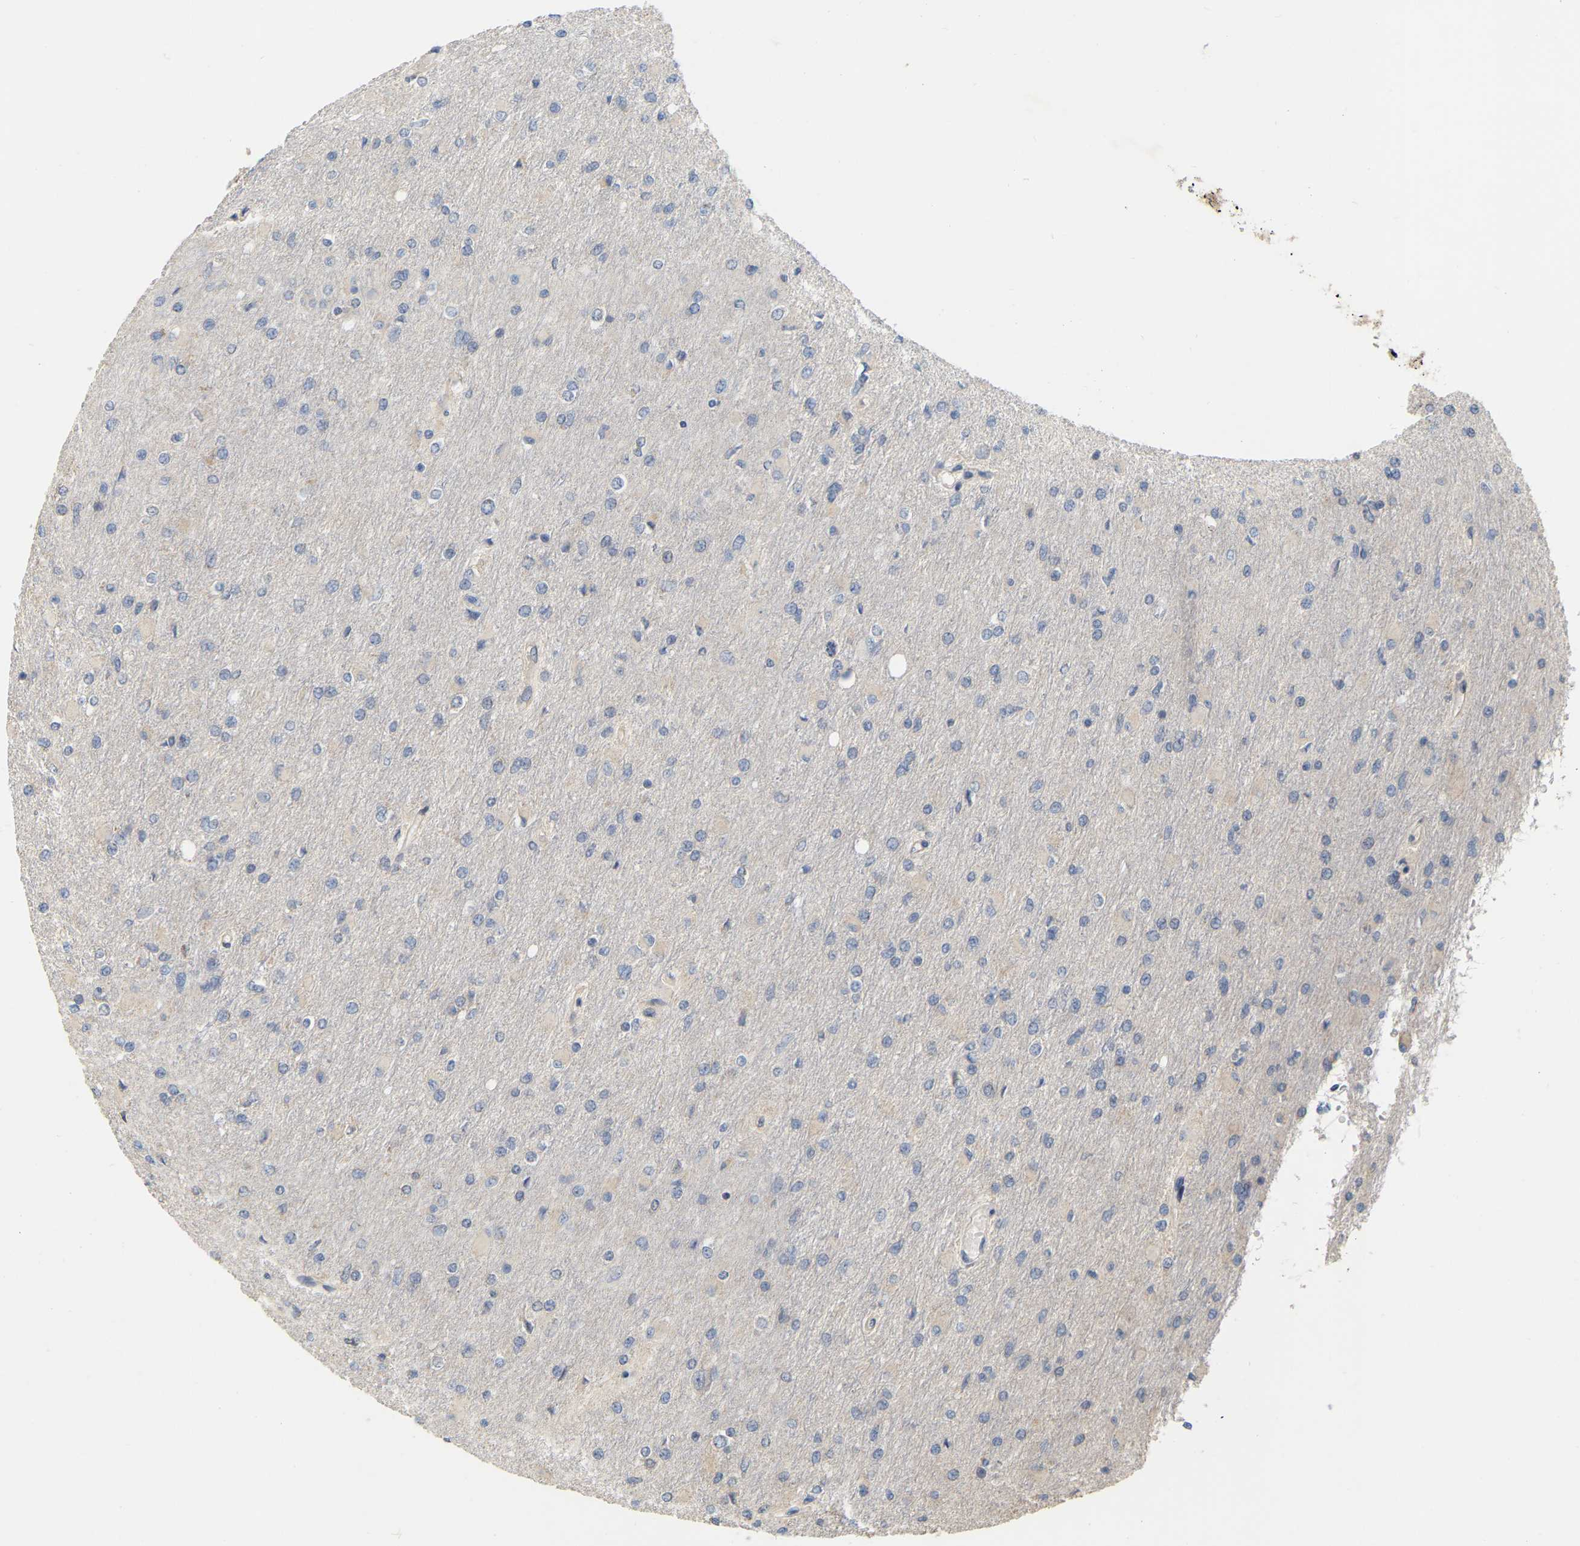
{"staining": {"intensity": "negative", "quantity": "none", "location": "none"}, "tissue": "glioma", "cell_type": "Tumor cells", "image_type": "cancer", "snomed": [{"axis": "morphology", "description": "Glioma, malignant, High grade"}, {"axis": "topography", "description": "Cerebral cortex"}], "caption": "Tumor cells show no significant protein expression in glioma.", "gene": "SSH1", "patient": {"sex": "female", "age": 36}}